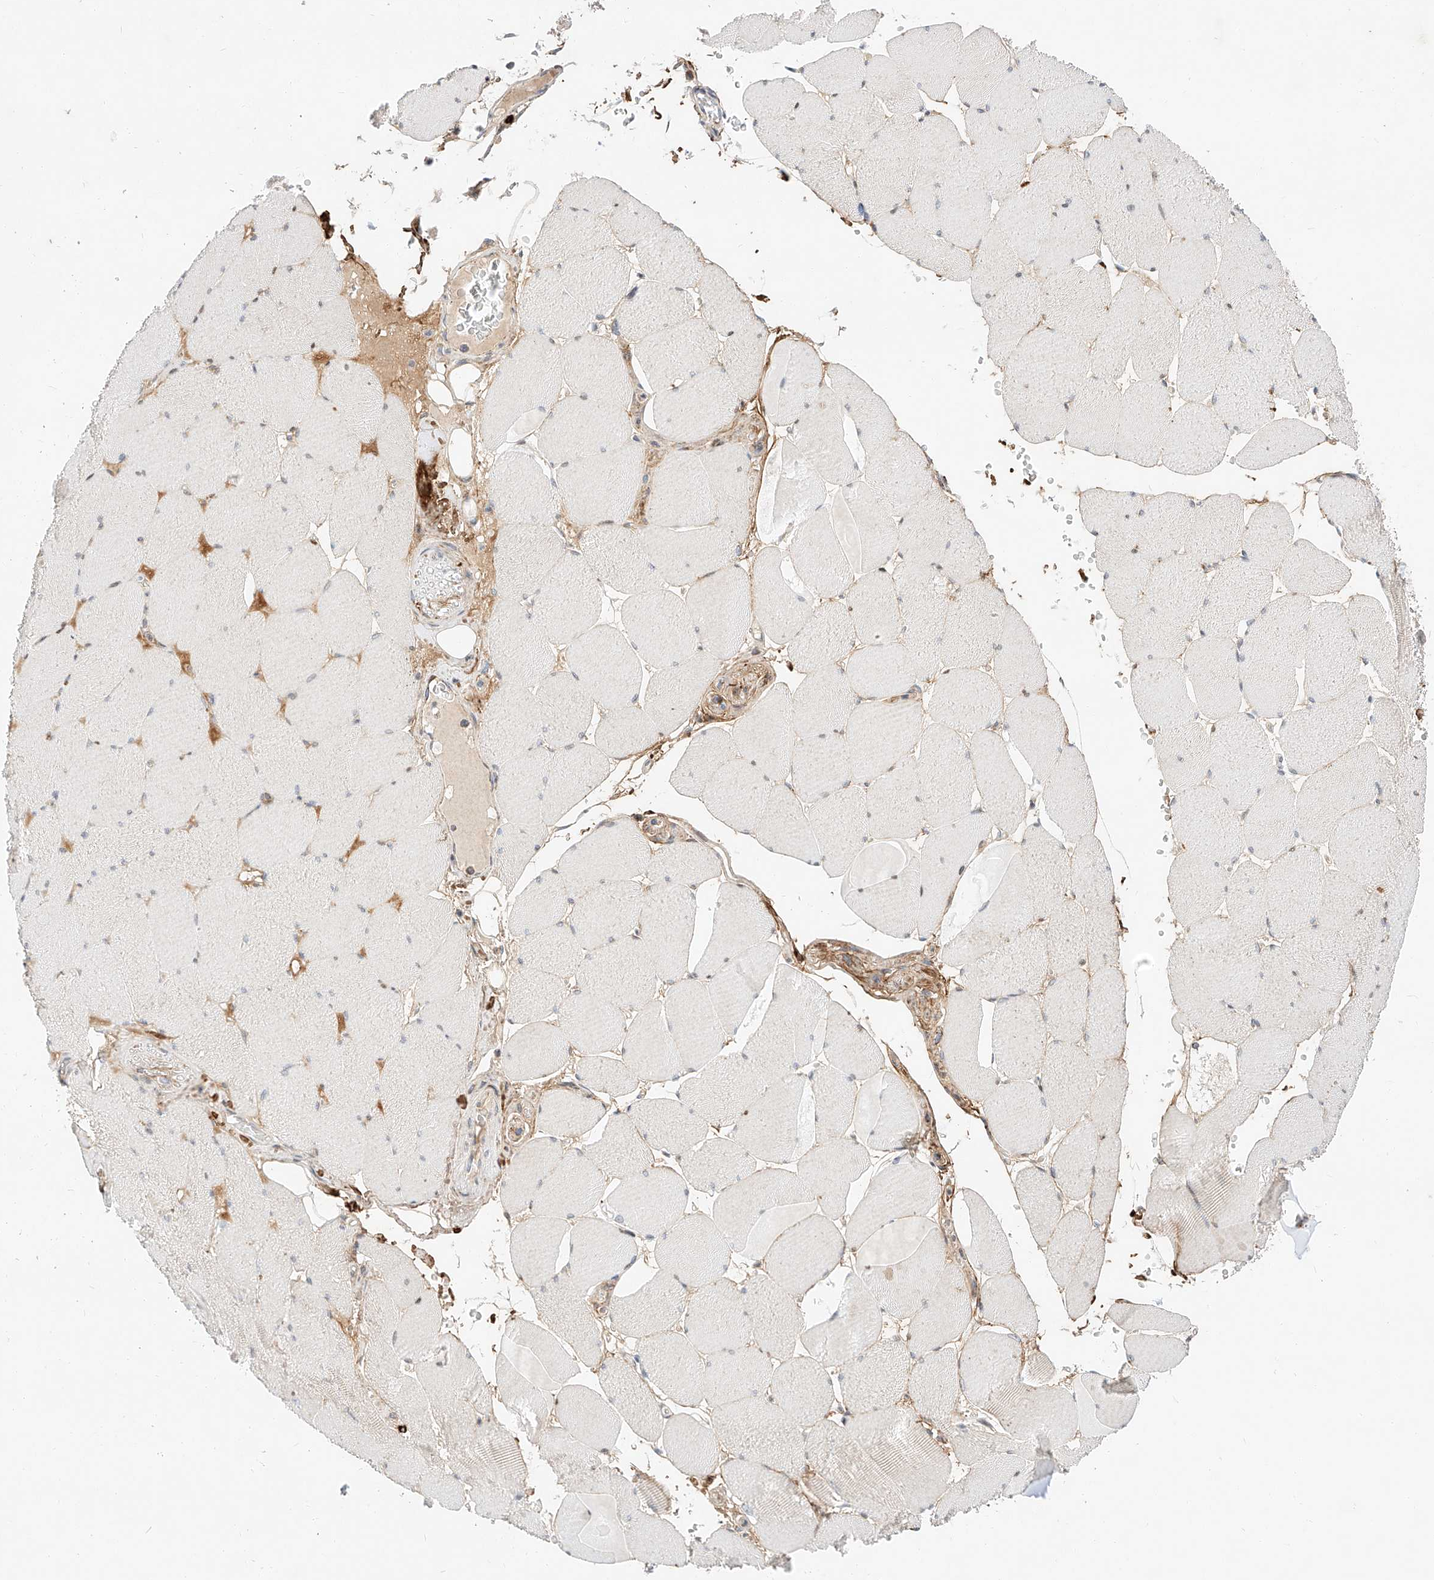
{"staining": {"intensity": "weak", "quantity": "<25%", "location": "cytoplasmic/membranous"}, "tissue": "skeletal muscle", "cell_type": "Myocytes", "image_type": "normal", "snomed": [{"axis": "morphology", "description": "Normal tissue, NOS"}, {"axis": "topography", "description": "Skeletal muscle"}, {"axis": "topography", "description": "Head-Neck"}], "caption": "An IHC photomicrograph of benign skeletal muscle is shown. There is no staining in myocytes of skeletal muscle.", "gene": "OSGEPL1", "patient": {"sex": "male", "age": 66}}